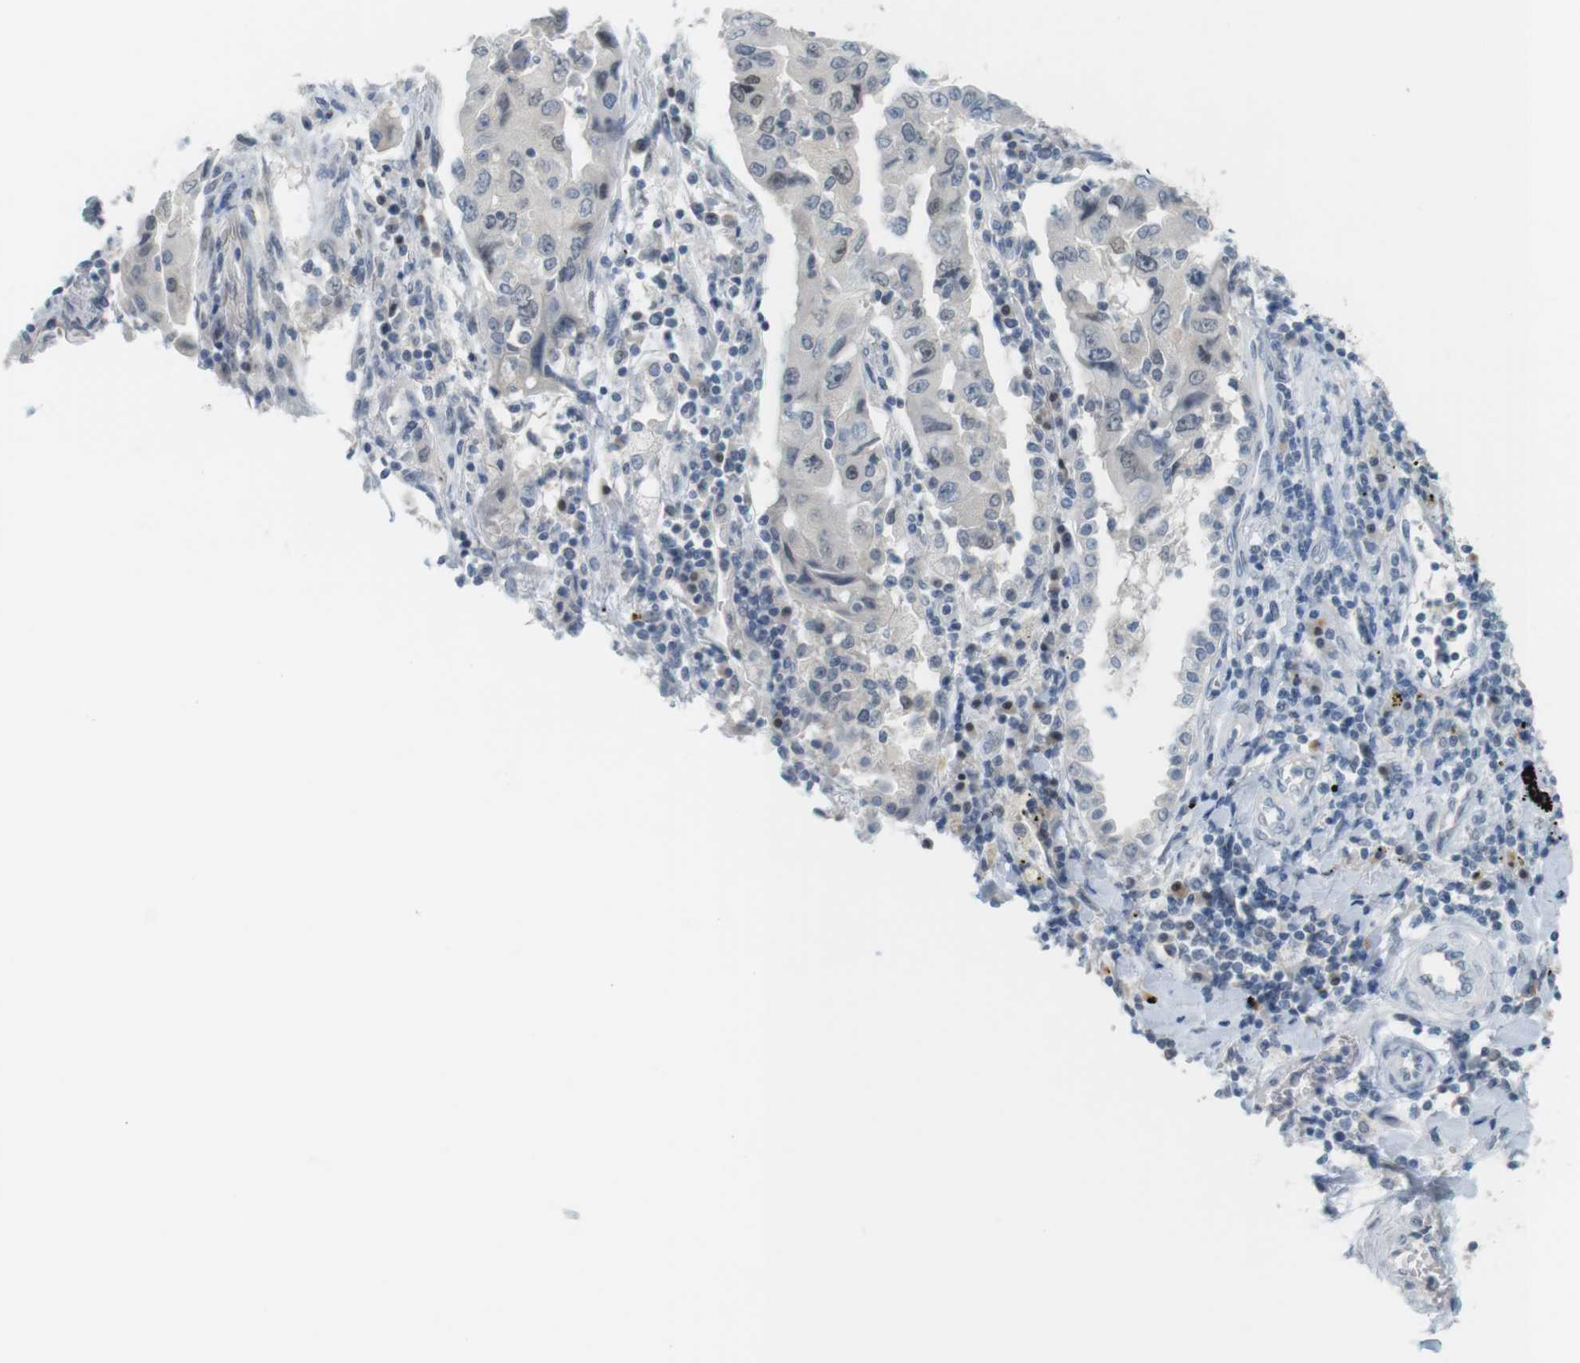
{"staining": {"intensity": "weak", "quantity": "<25%", "location": "nuclear"}, "tissue": "lung cancer", "cell_type": "Tumor cells", "image_type": "cancer", "snomed": [{"axis": "morphology", "description": "Adenocarcinoma, NOS"}, {"axis": "topography", "description": "Lung"}], "caption": "This is a histopathology image of immunohistochemistry staining of lung adenocarcinoma, which shows no staining in tumor cells.", "gene": "CREB3L2", "patient": {"sex": "female", "age": 65}}